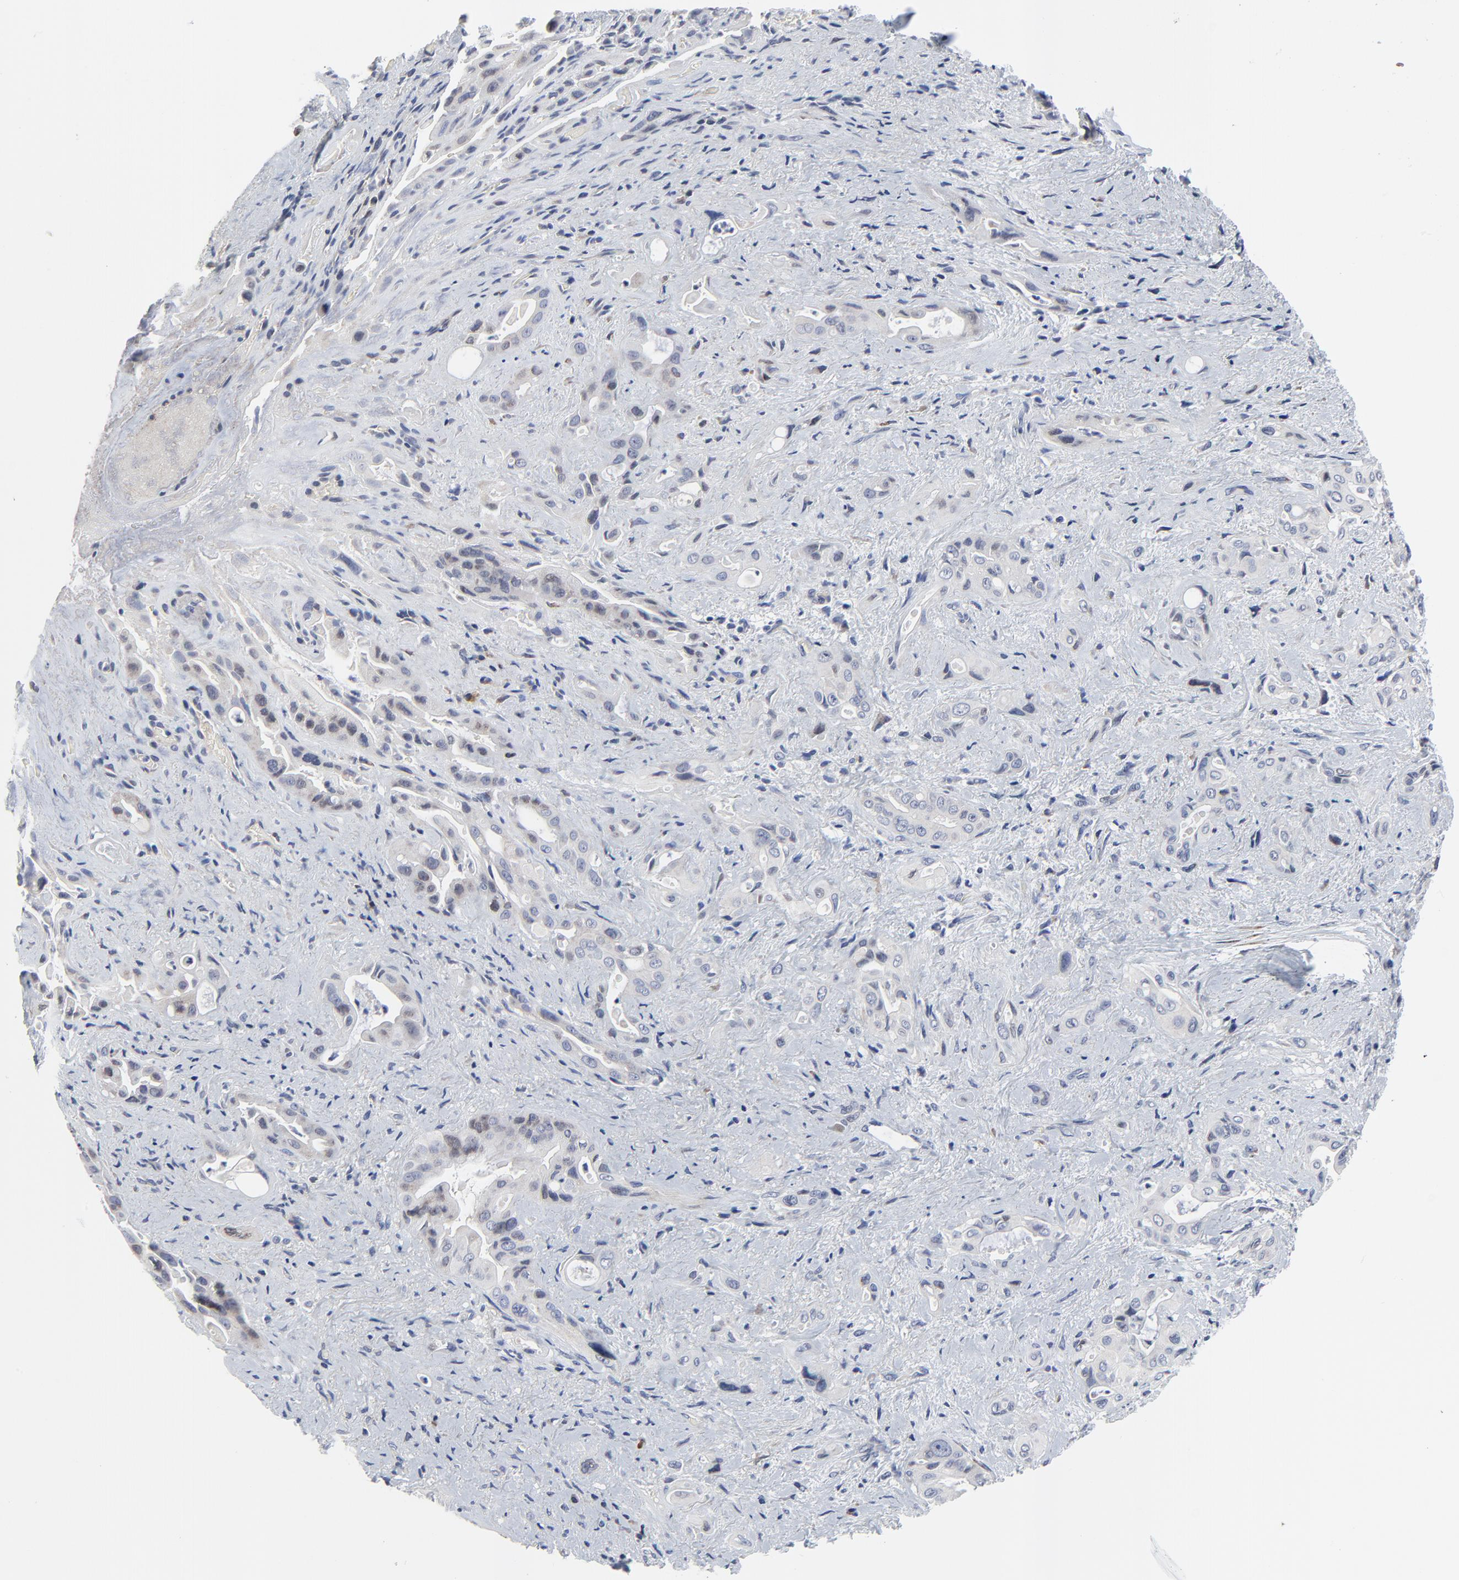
{"staining": {"intensity": "negative", "quantity": "none", "location": "none"}, "tissue": "pancreatic cancer", "cell_type": "Tumor cells", "image_type": "cancer", "snomed": [{"axis": "morphology", "description": "Adenocarcinoma, NOS"}, {"axis": "topography", "description": "Pancreas"}], "caption": "Pancreatic cancer was stained to show a protein in brown. There is no significant positivity in tumor cells.", "gene": "NLGN3", "patient": {"sex": "male", "age": 77}}